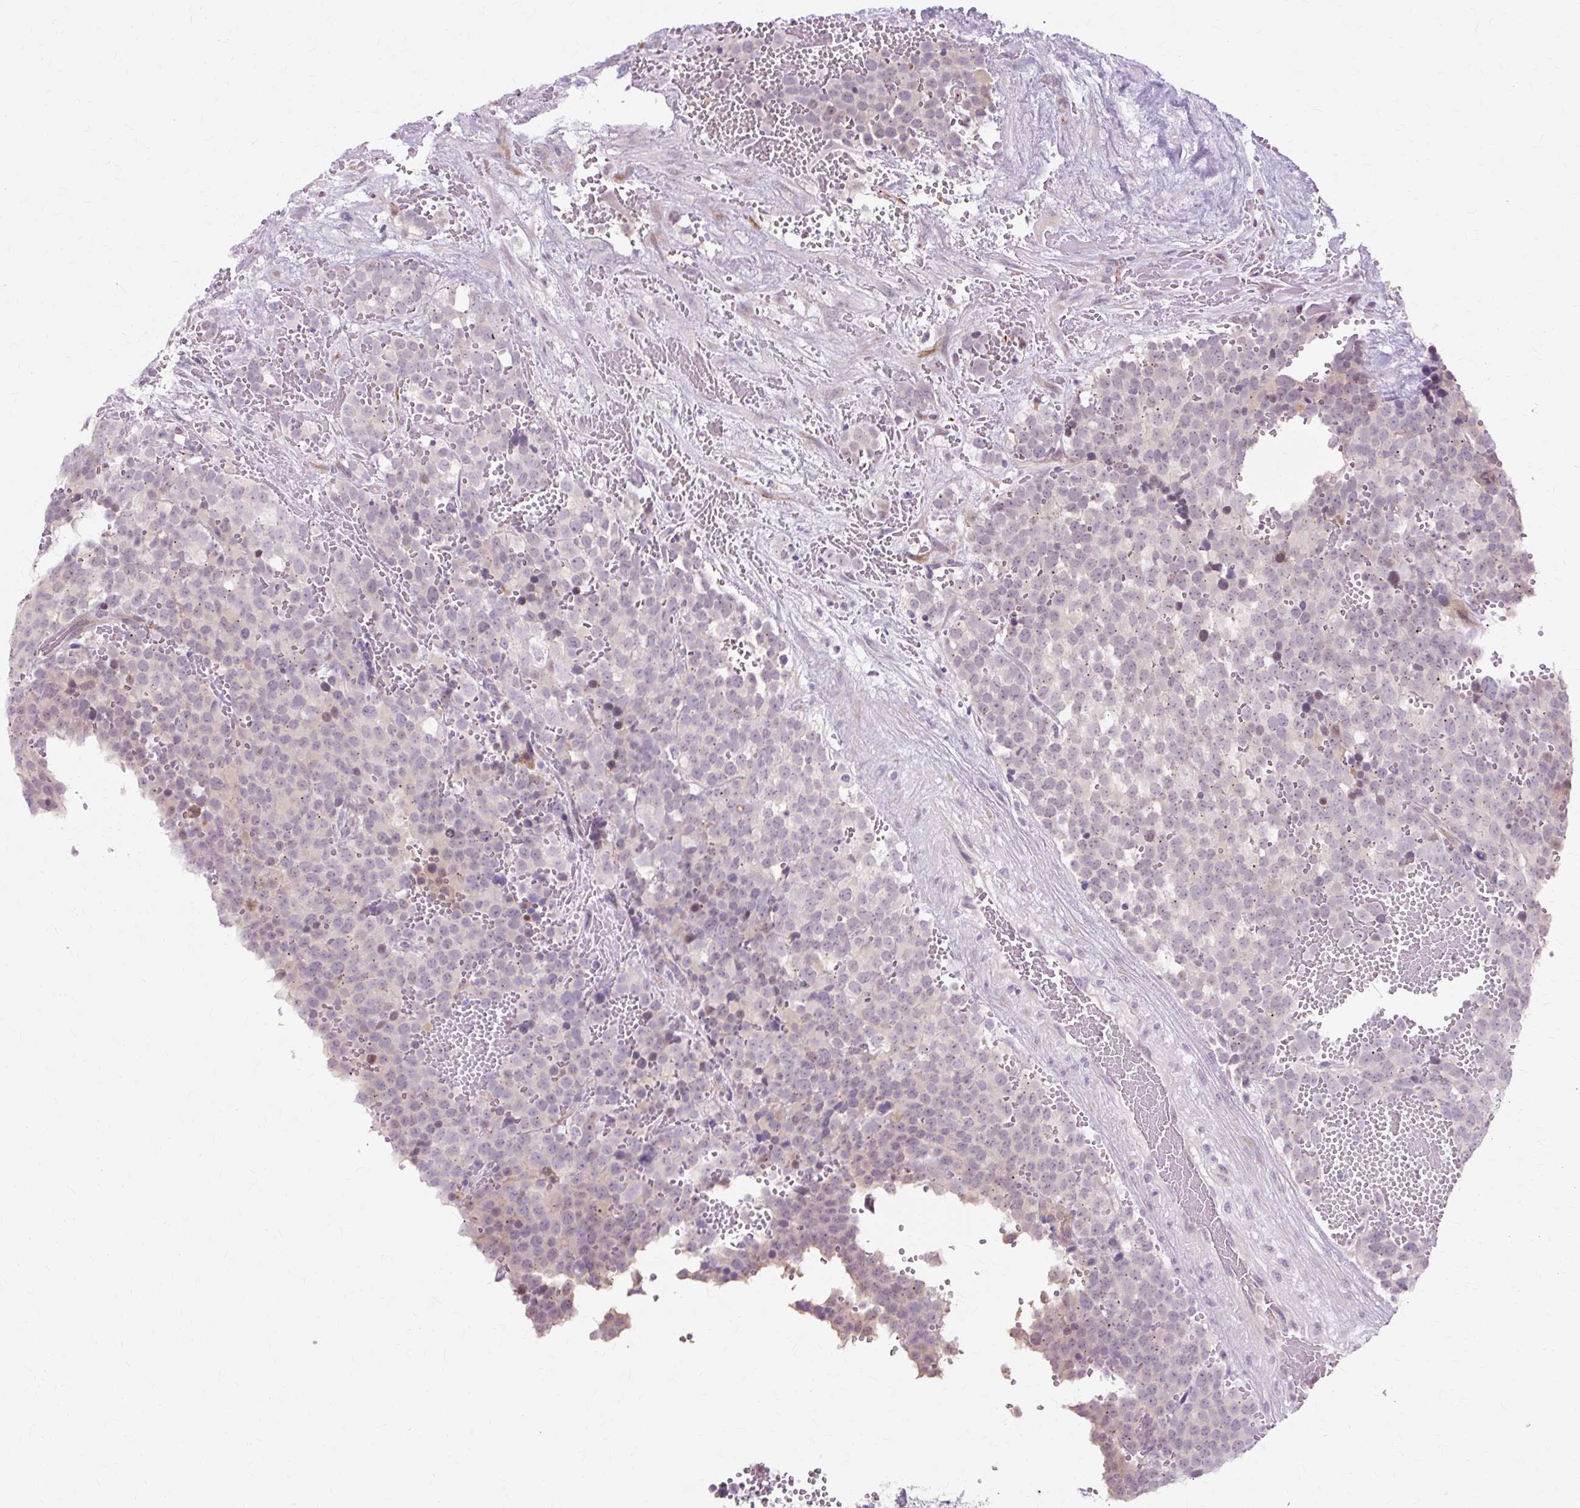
{"staining": {"intensity": "negative", "quantity": "none", "location": "none"}, "tissue": "testis cancer", "cell_type": "Tumor cells", "image_type": "cancer", "snomed": [{"axis": "morphology", "description": "Seminoma, NOS"}, {"axis": "topography", "description": "Testis"}], "caption": "An image of testis seminoma stained for a protein shows no brown staining in tumor cells.", "gene": "ZNF35", "patient": {"sex": "male", "age": 71}}